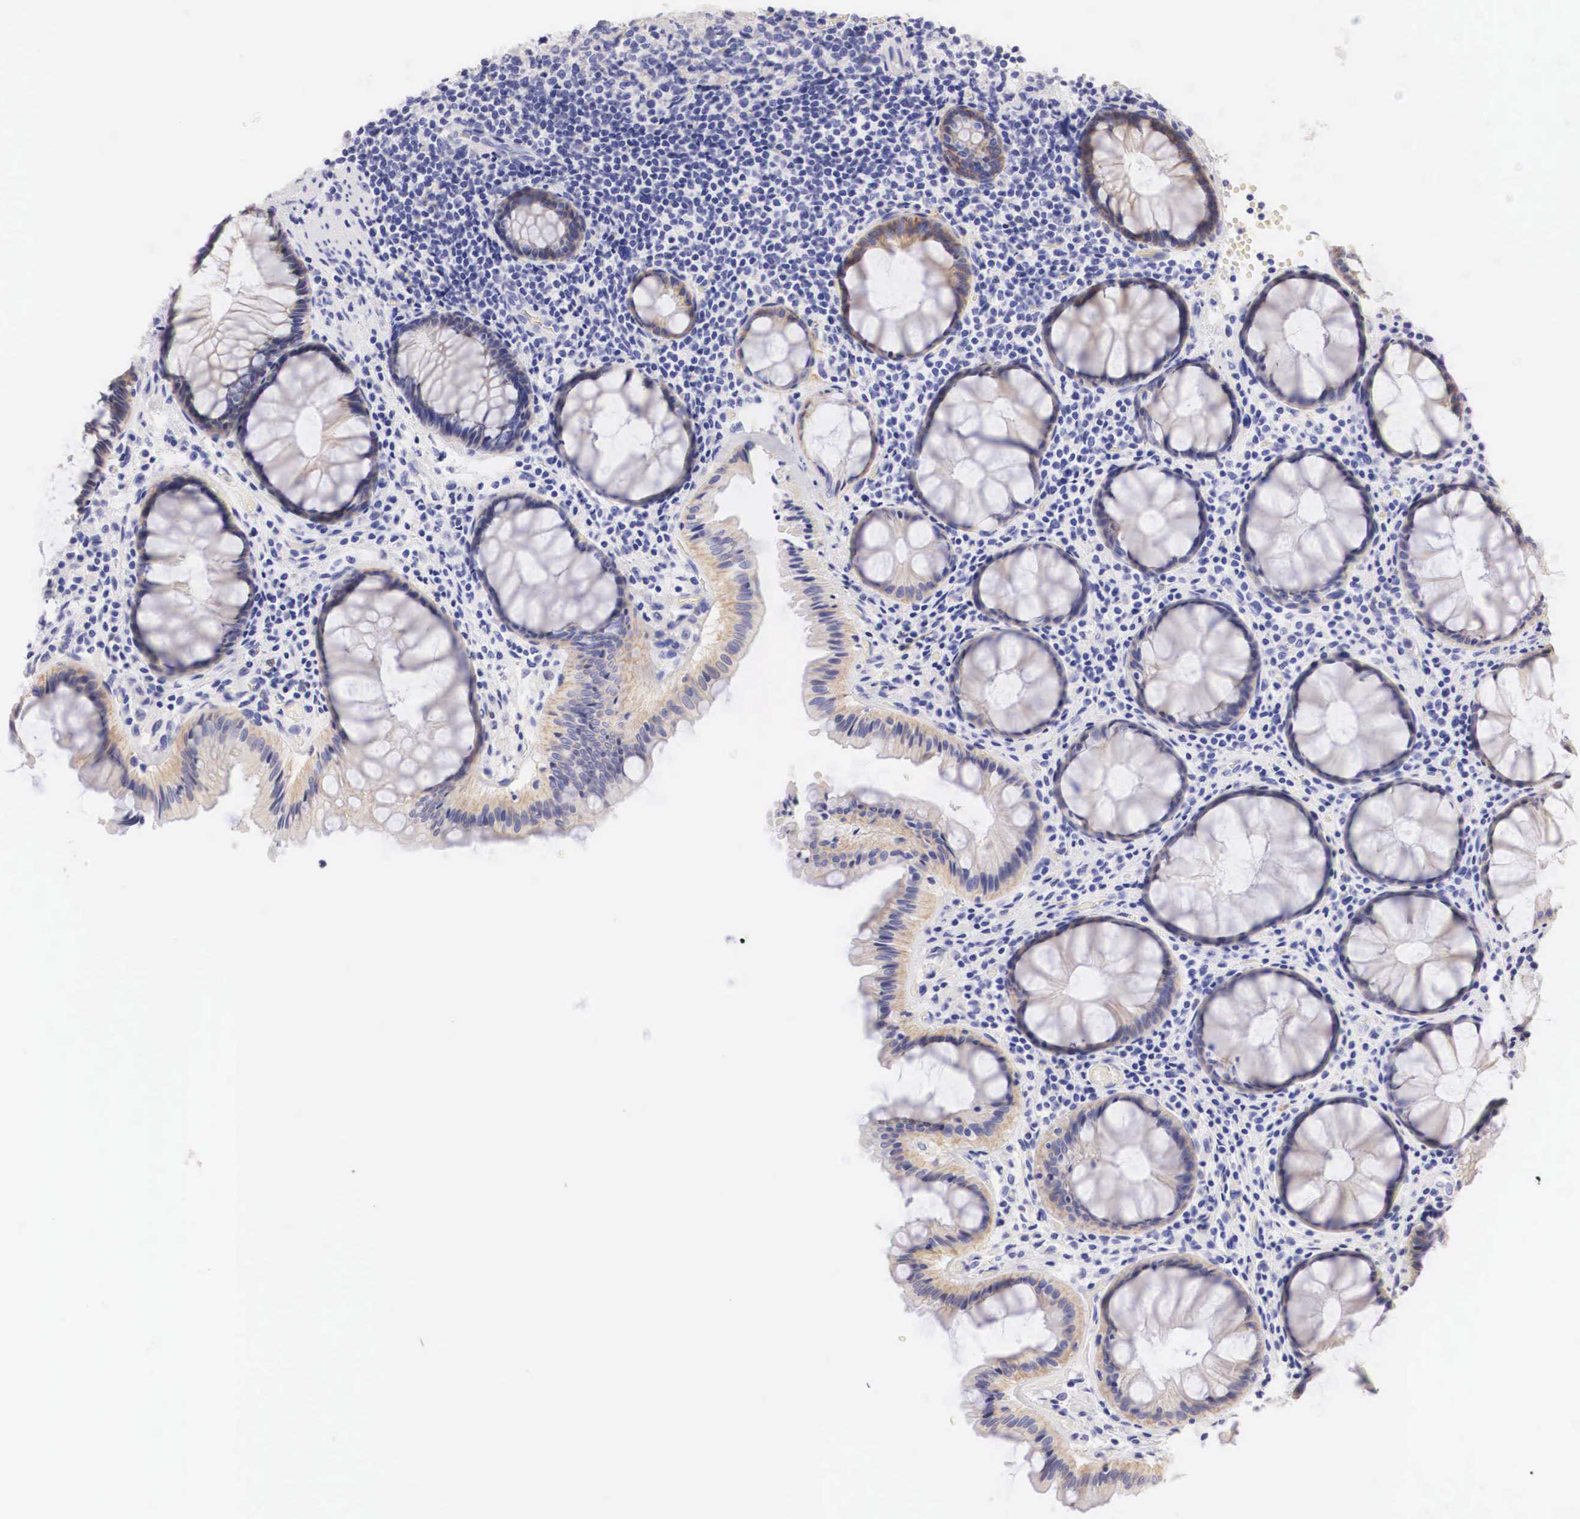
{"staining": {"intensity": "weak", "quantity": "25%-75%", "location": "cytoplasmic/membranous"}, "tissue": "rectum", "cell_type": "Glandular cells", "image_type": "normal", "snomed": [{"axis": "morphology", "description": "Normal tissue, NOS"}, {"axis": "topography", "description": "Rectum"}], "caption": "Immunohistochemistry (IHC) (DAB) staining of normal rectum displays weak cytoplasmic/membranous protein positivity in approximately 25%-75% of glandular cells.", "gene": "ERBB2", "patient": {"sex": "male", "age": 77}}